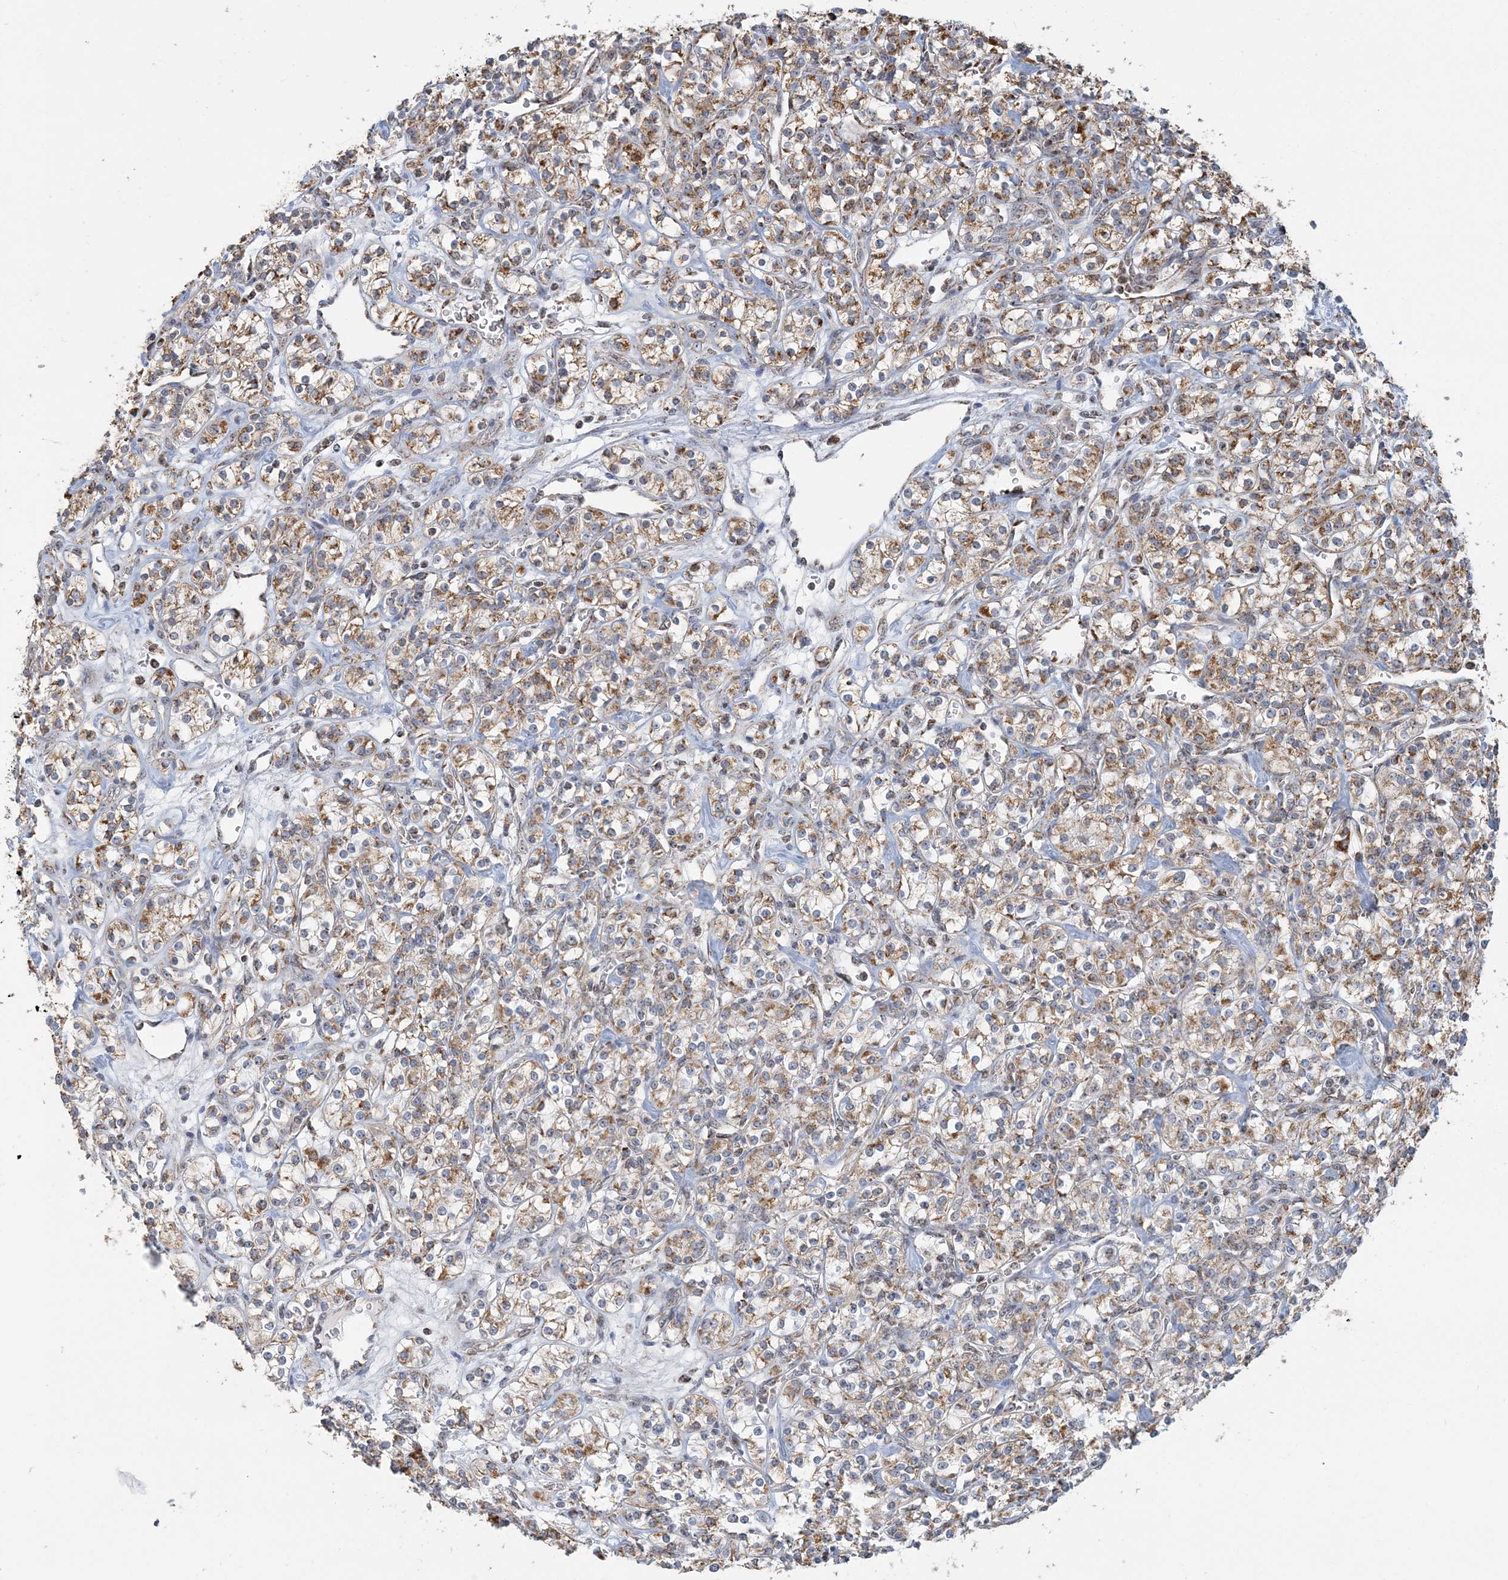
{"staining": {"intensity": "moderate", "quantity": ">75%", "location": "cytoplasmic/membranous"}, "tissue": "renal cancer", "cell_type": "Tumor cells", "image_type": "cancer", "snomed": [{"axis": "morphology", "description": "Adenocarcinoma, NOS"}, {"axis": "topography", "description": "Kidney"}], "caption": "An immunohistochemistry image of neoplastic tissue is shown. Protein staining in brown shows moderate cytoplasmic/membranous positivity in renal cancer (adenocarcinoma) within tumor cells. Ihc stains the protein in brown and the nuclei are stained blue.", "gene": "SUCLG1", "patient": {"sex": "male", "age": 77}}